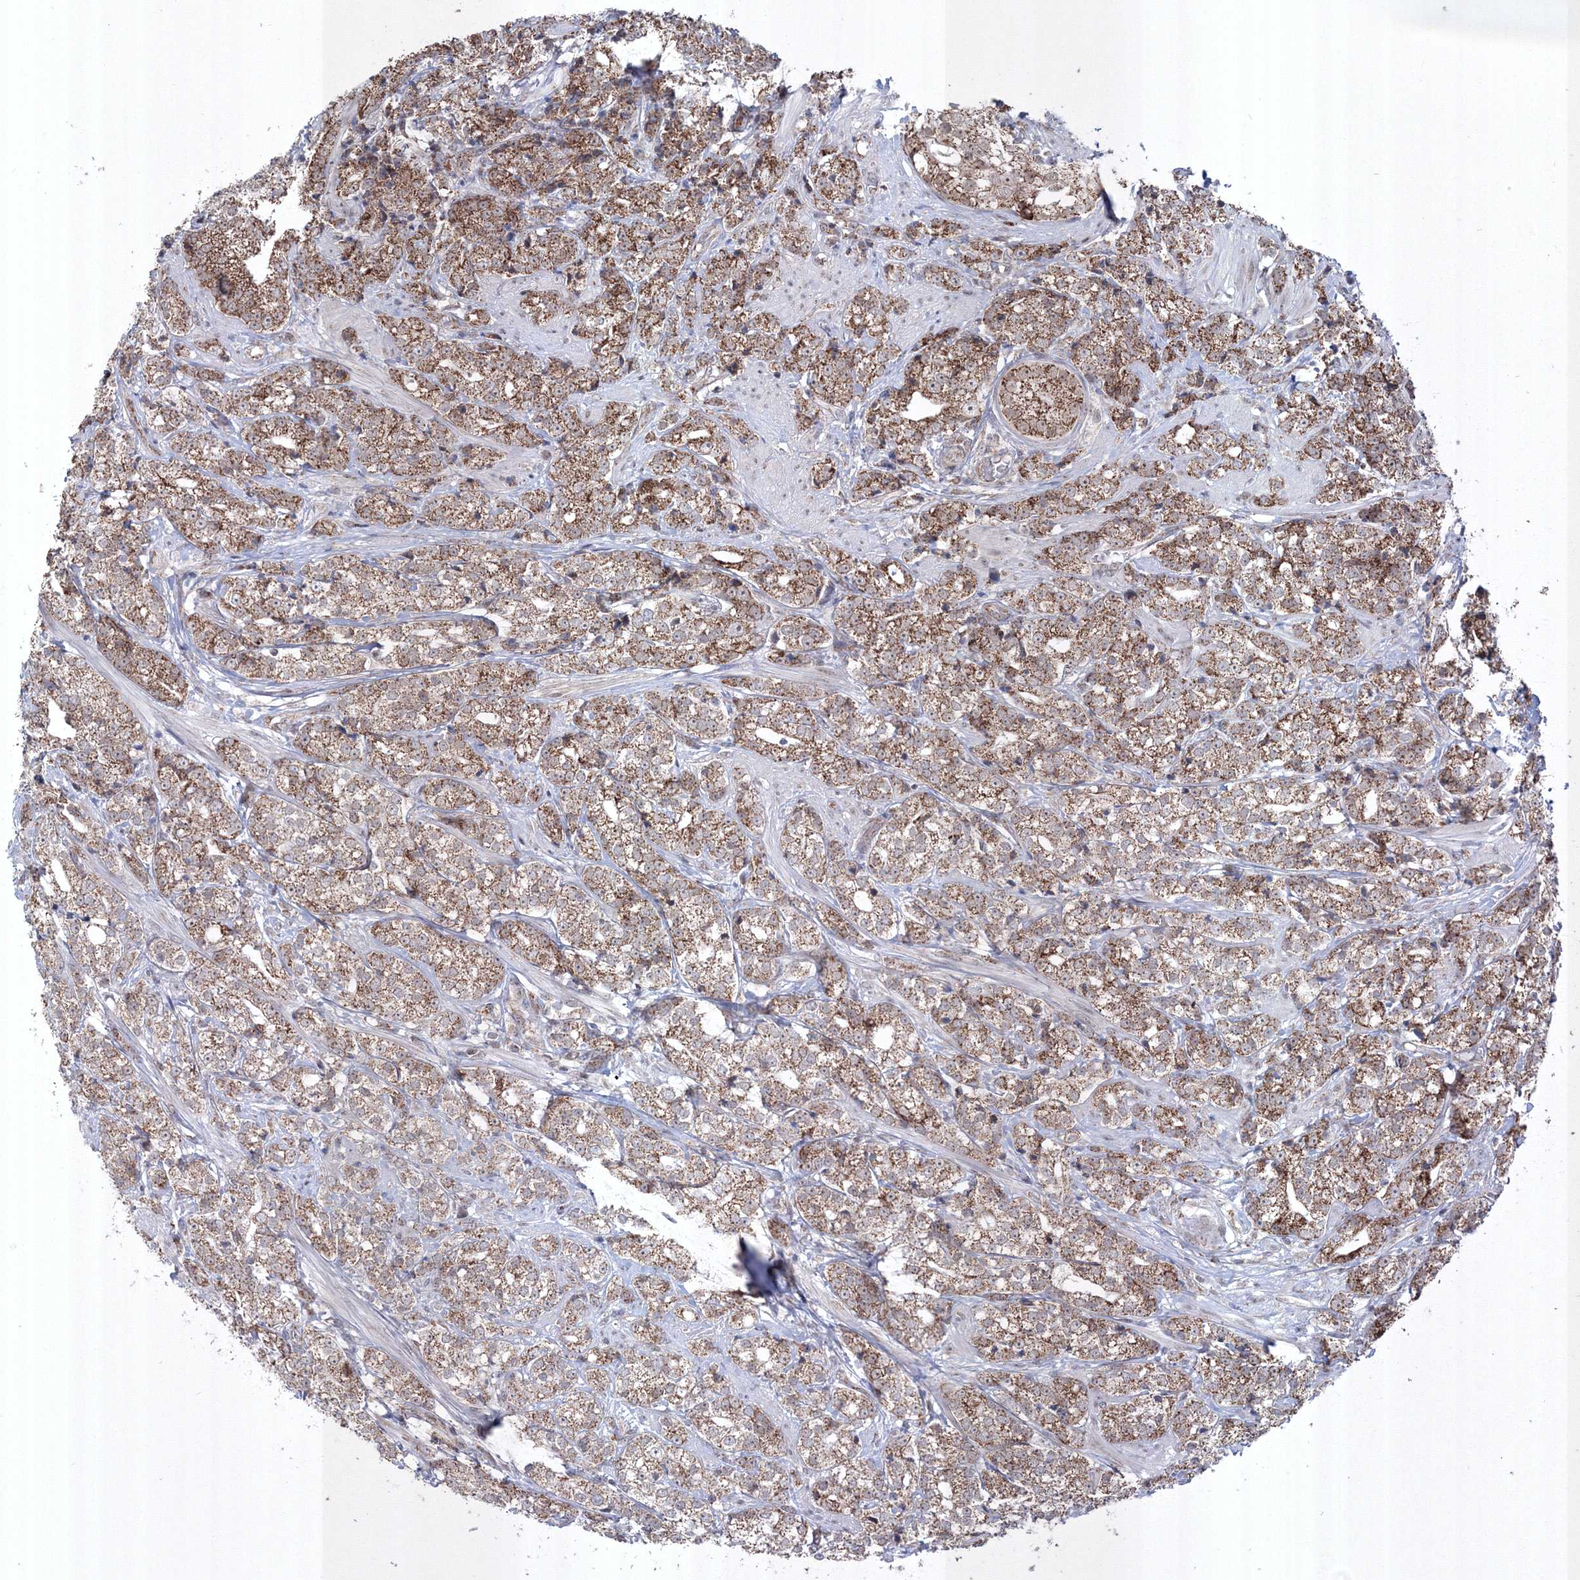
{"staining": {"intensity": "moderate", "quantity": ">75%", "location": "cytoplasmic/membranous"}, "tissue": "prostate cancer", "cell_type": "Tumor cells", "image_type": "cancer", "snomed": [{"axis": "morphology", "description": "Adenocarcinoma, High grade"}, {"axis": "topography", "description": "Prostate"}], "caption": "Moderate cytoplasmic/membranous expression for a protein is appreciated in about >75% of tumor cells of high-grade adenocarcinoma (prostate) using immunohistochemistry.", "gene": "GRSF1", "patient": {"sex": "male", "age": 69}}